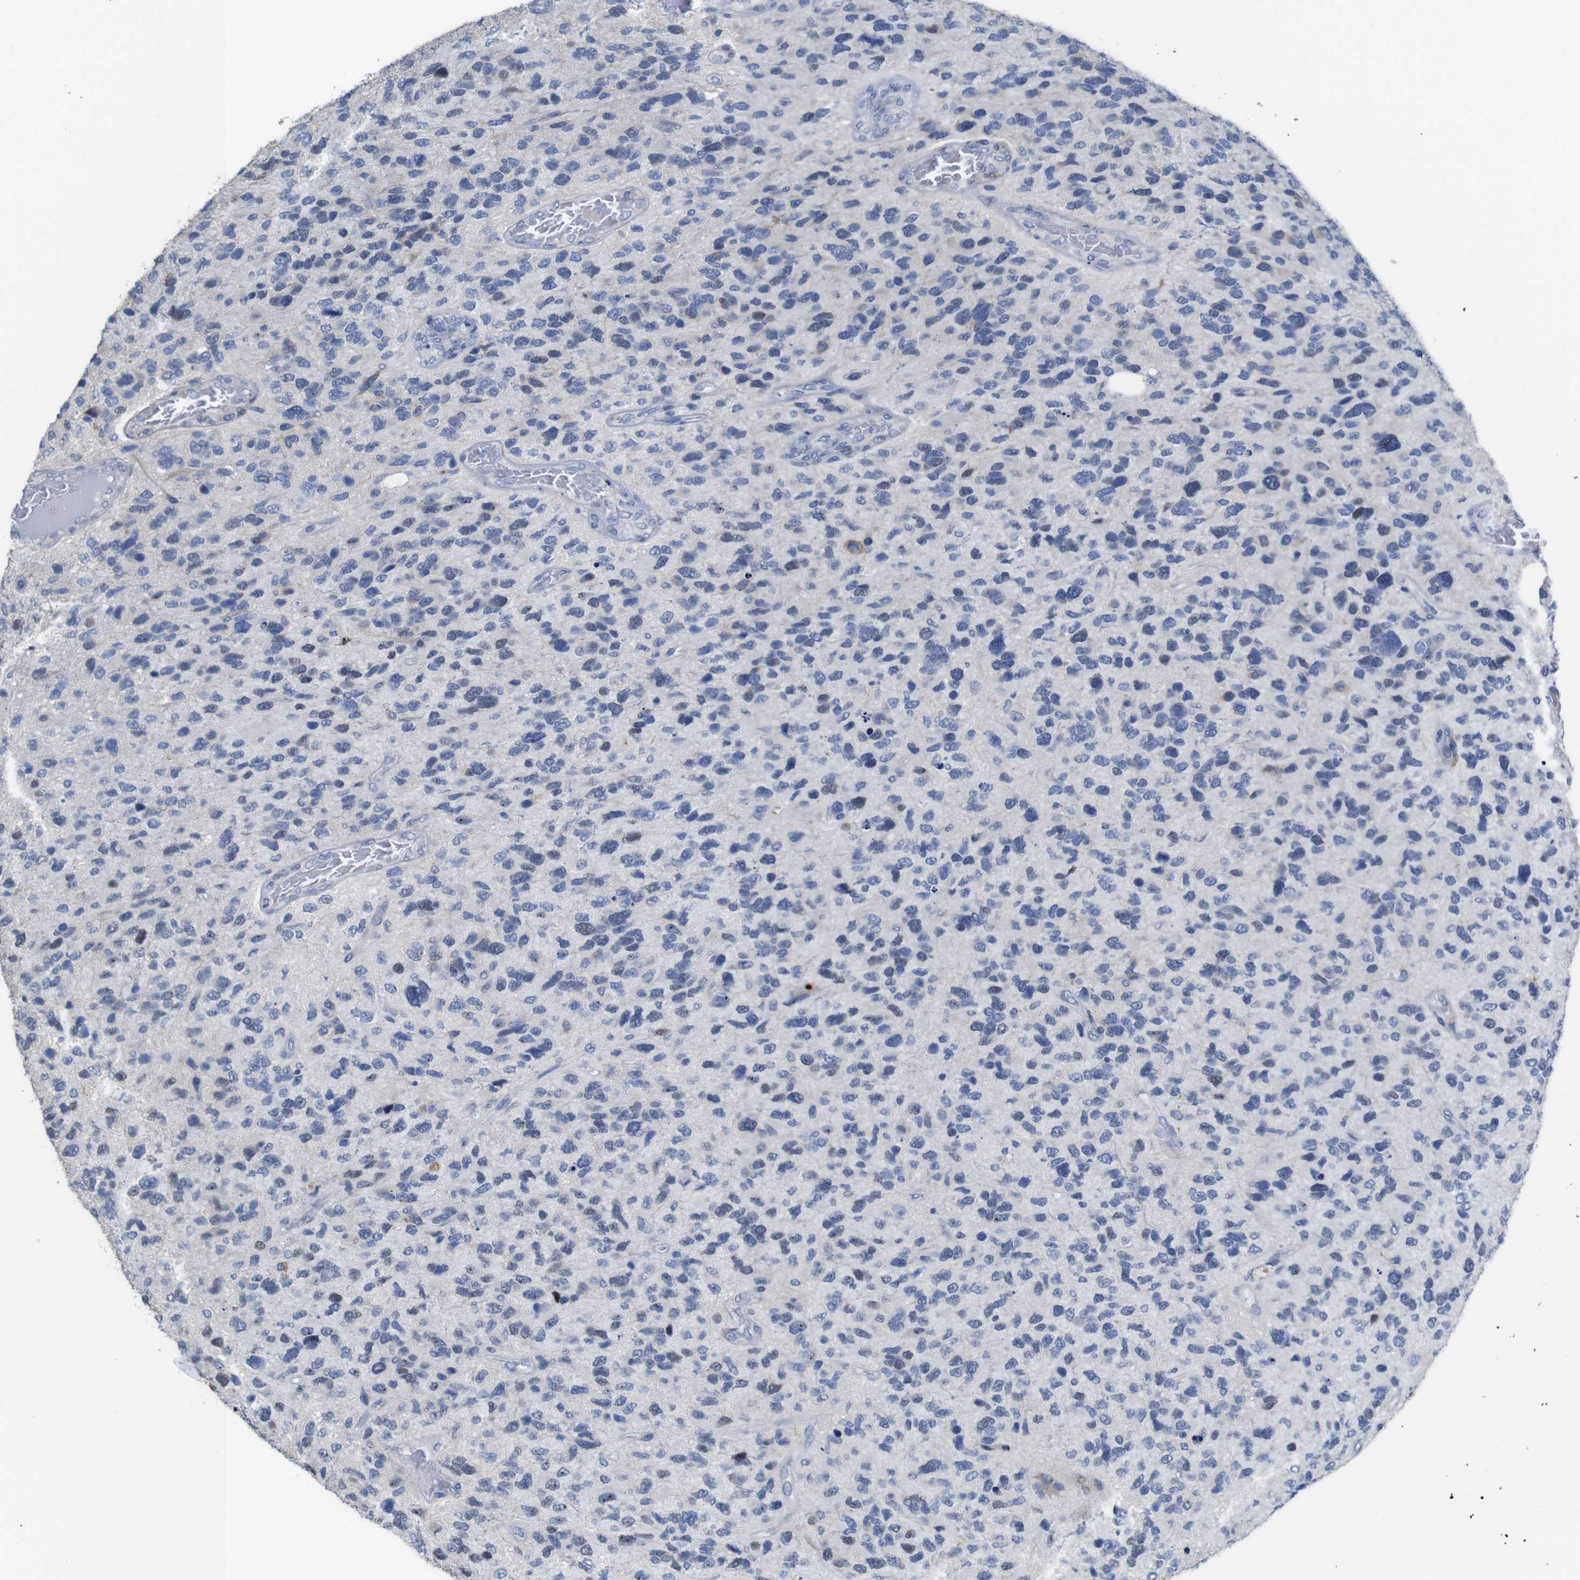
{"staining": {"intensity": "negative", "quantity": "none", "location": "none"}, "tissue": "glioma", "cell_type": "Tumor cells", "image_type": "cancer", "snomed": [{"axis": "morphology", "description": "Glioma, malignant, High grade"}, {"axis": "topography", "description": "Brain"}], "caption": "Human glioma stained for a protein using immunohistochemistry (IHC) demonstrates no staining in tumor cells.", "gene": "TCEAL9", "patient": {"sex": "female", "age": 58}}